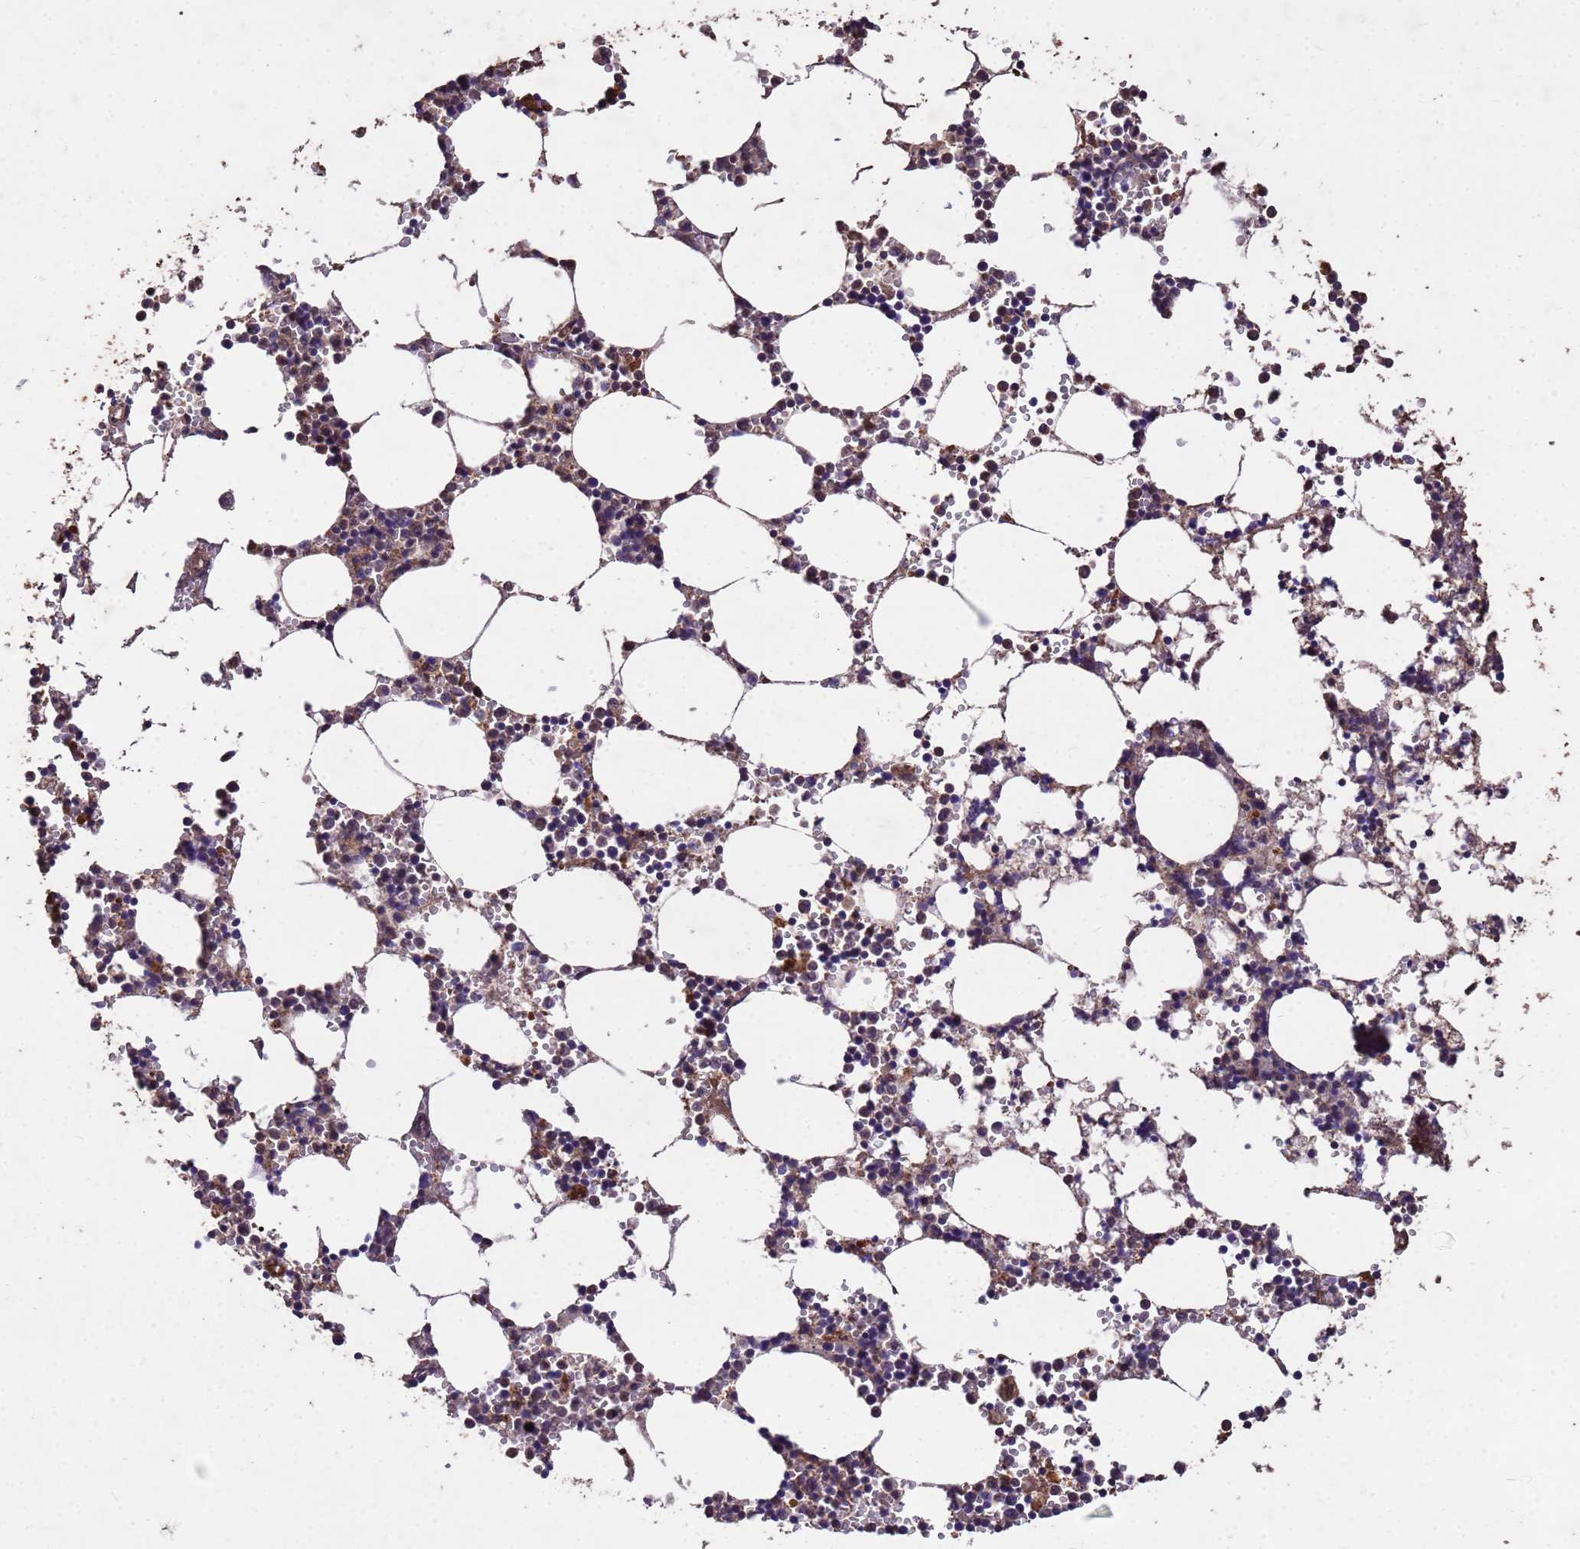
{"staining": {"intensity": "moderate", "quantity": "25%-75%", "location": "cytoplasmic/membranous"}, "tissue": "bone marrow", "cell_type": "Hematopoietic cells", "image_type": "normal", "snomed": [{"axis": "morphology", "description": "Normal tissue, NOS"}, {"axis": "topography", "description": "Bone marrow"}], "caption": "Moderate cytoplasmic/membranous expression is appreciated in about 25%-75% of hematopoietic cells in unremarkable bone marrow.", "gene": "TOR4A", "patient": {"sex": "female", "age": 64}}